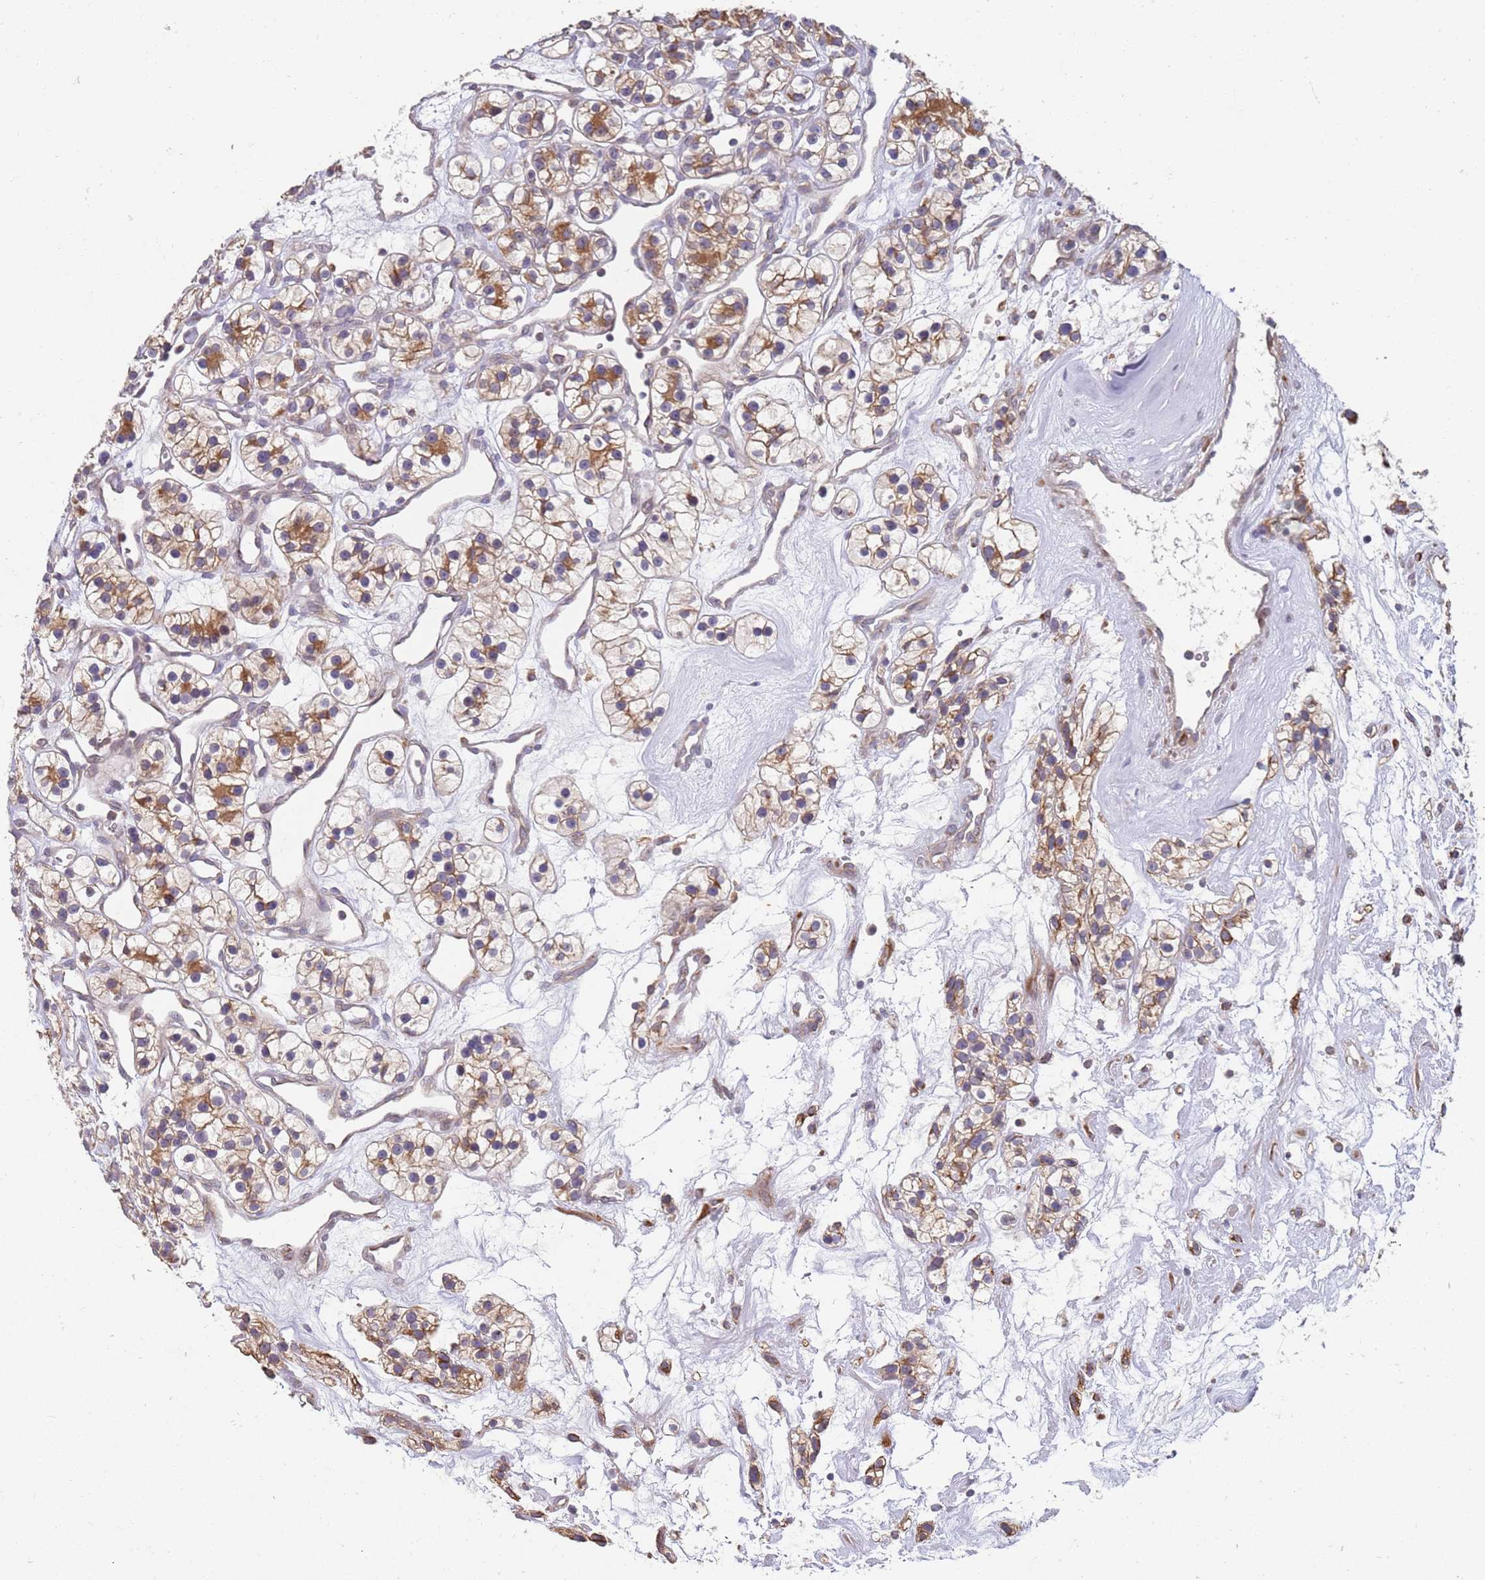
{"staining": {"intensity": "moderate", "quantity": "25%-75%", "location": "cytoplasmic/membranous"}, "tissue": "renal cancer", "cell_type": "Tumor cells", "image_type": "cancer", "snomed": [{"axis": "morphology", "description": "Adenocarcinoma, NOS"}, {"axis": "topography", "description": "Kidney"}], "caption": "Immunohistochemical staining of adenocarcinoma (renal) displays medium levels of moderate cytoplasmic/membranous positivity in approximately 25%-75% of tumor cells.", "gene": "VRK2", "patient": {"sex": "female", "age": 57}}